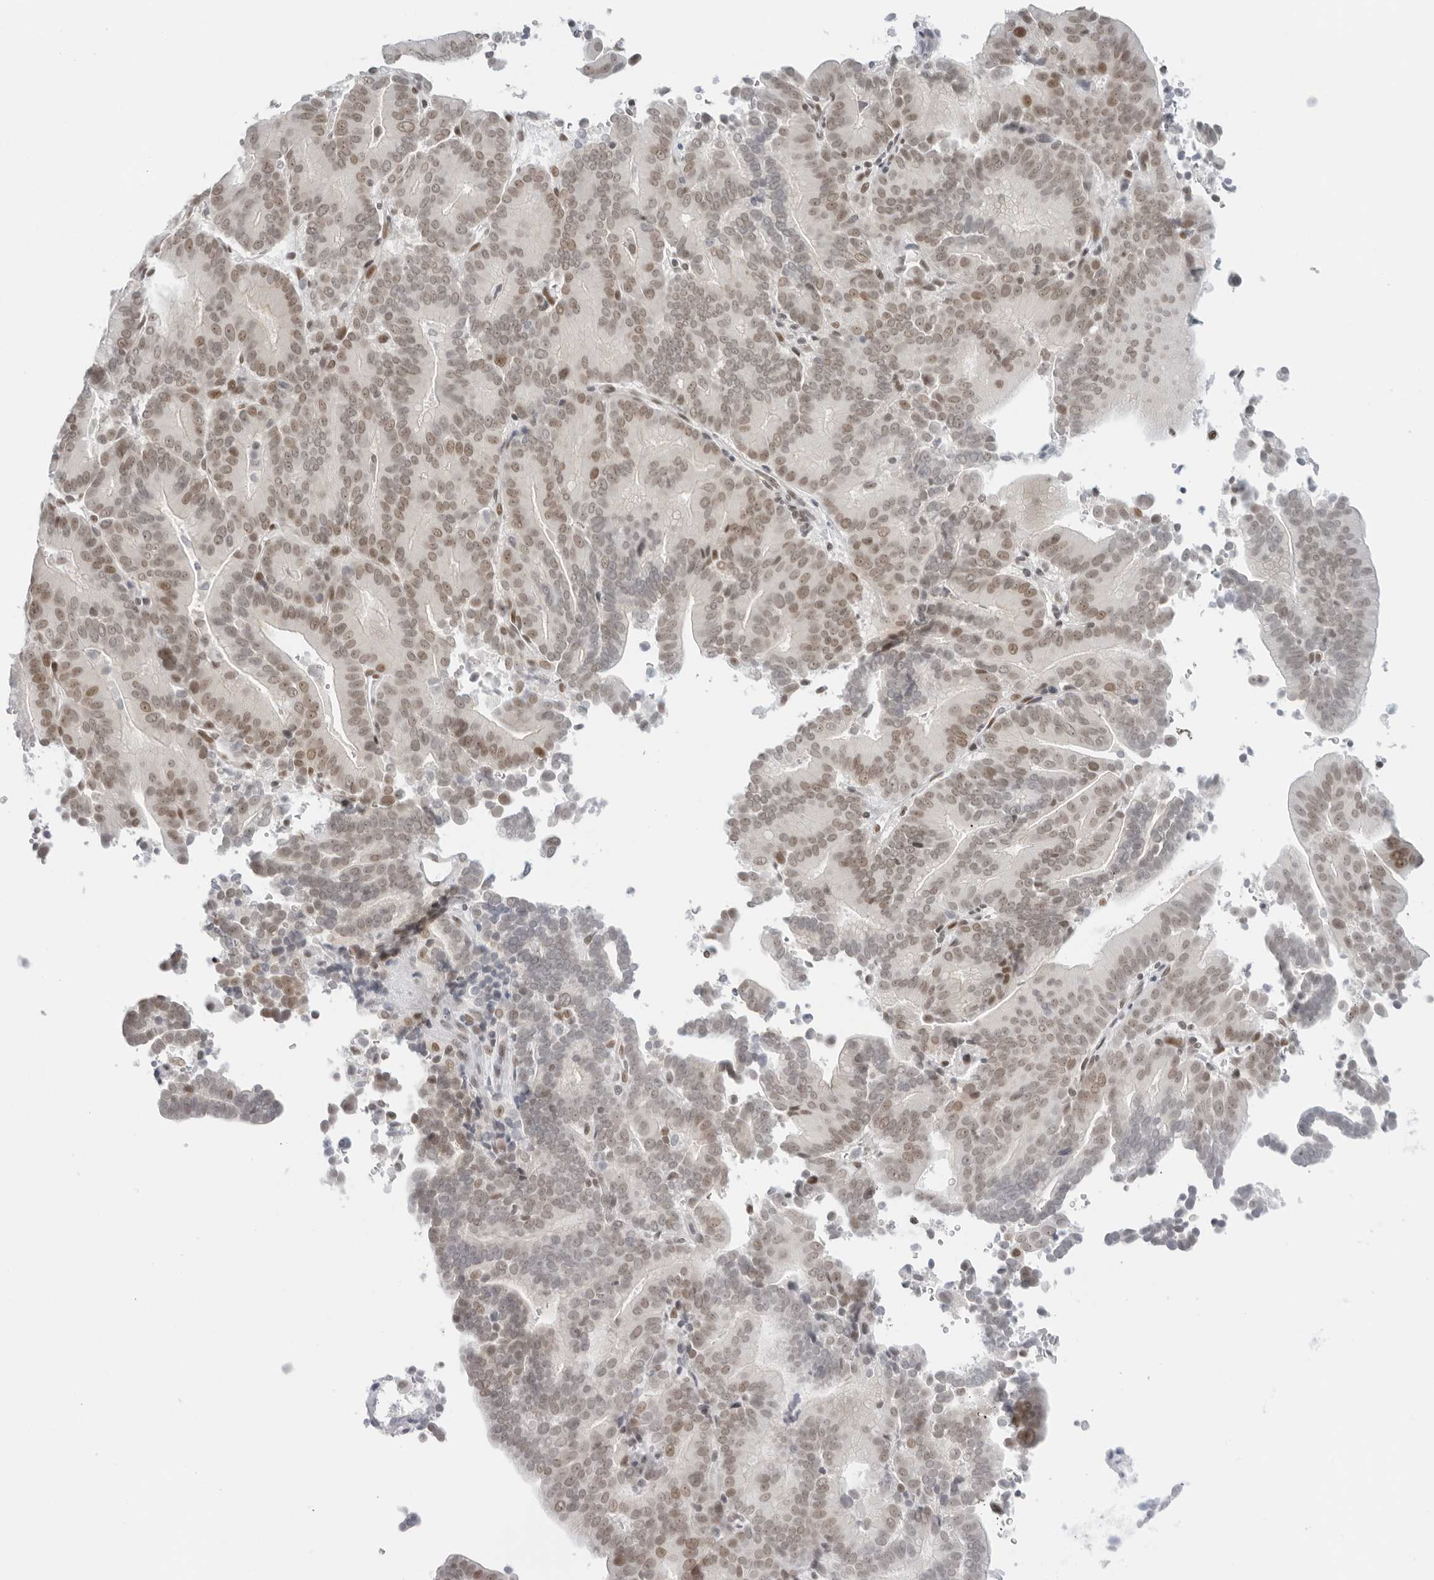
{"staining": {"intensity": "weak", "quantity": ">75%", "location": "nuclear"}, "tissue": "liver cancer", "cell_type": "Tumor cells", "image_type": "cancer", "snomed": [{"axis": "morphology", "description": "Cholangiocarcinoma"}, {"axis": "topography", "description": "Liver"}], "caption": "Brown immunohistochemical staining in liver cancer displays weak nuclear positivity in approximately >75% of tumor cells.", "gene": "FOXK2", "patient": {"sex": "female", "age": 75}}